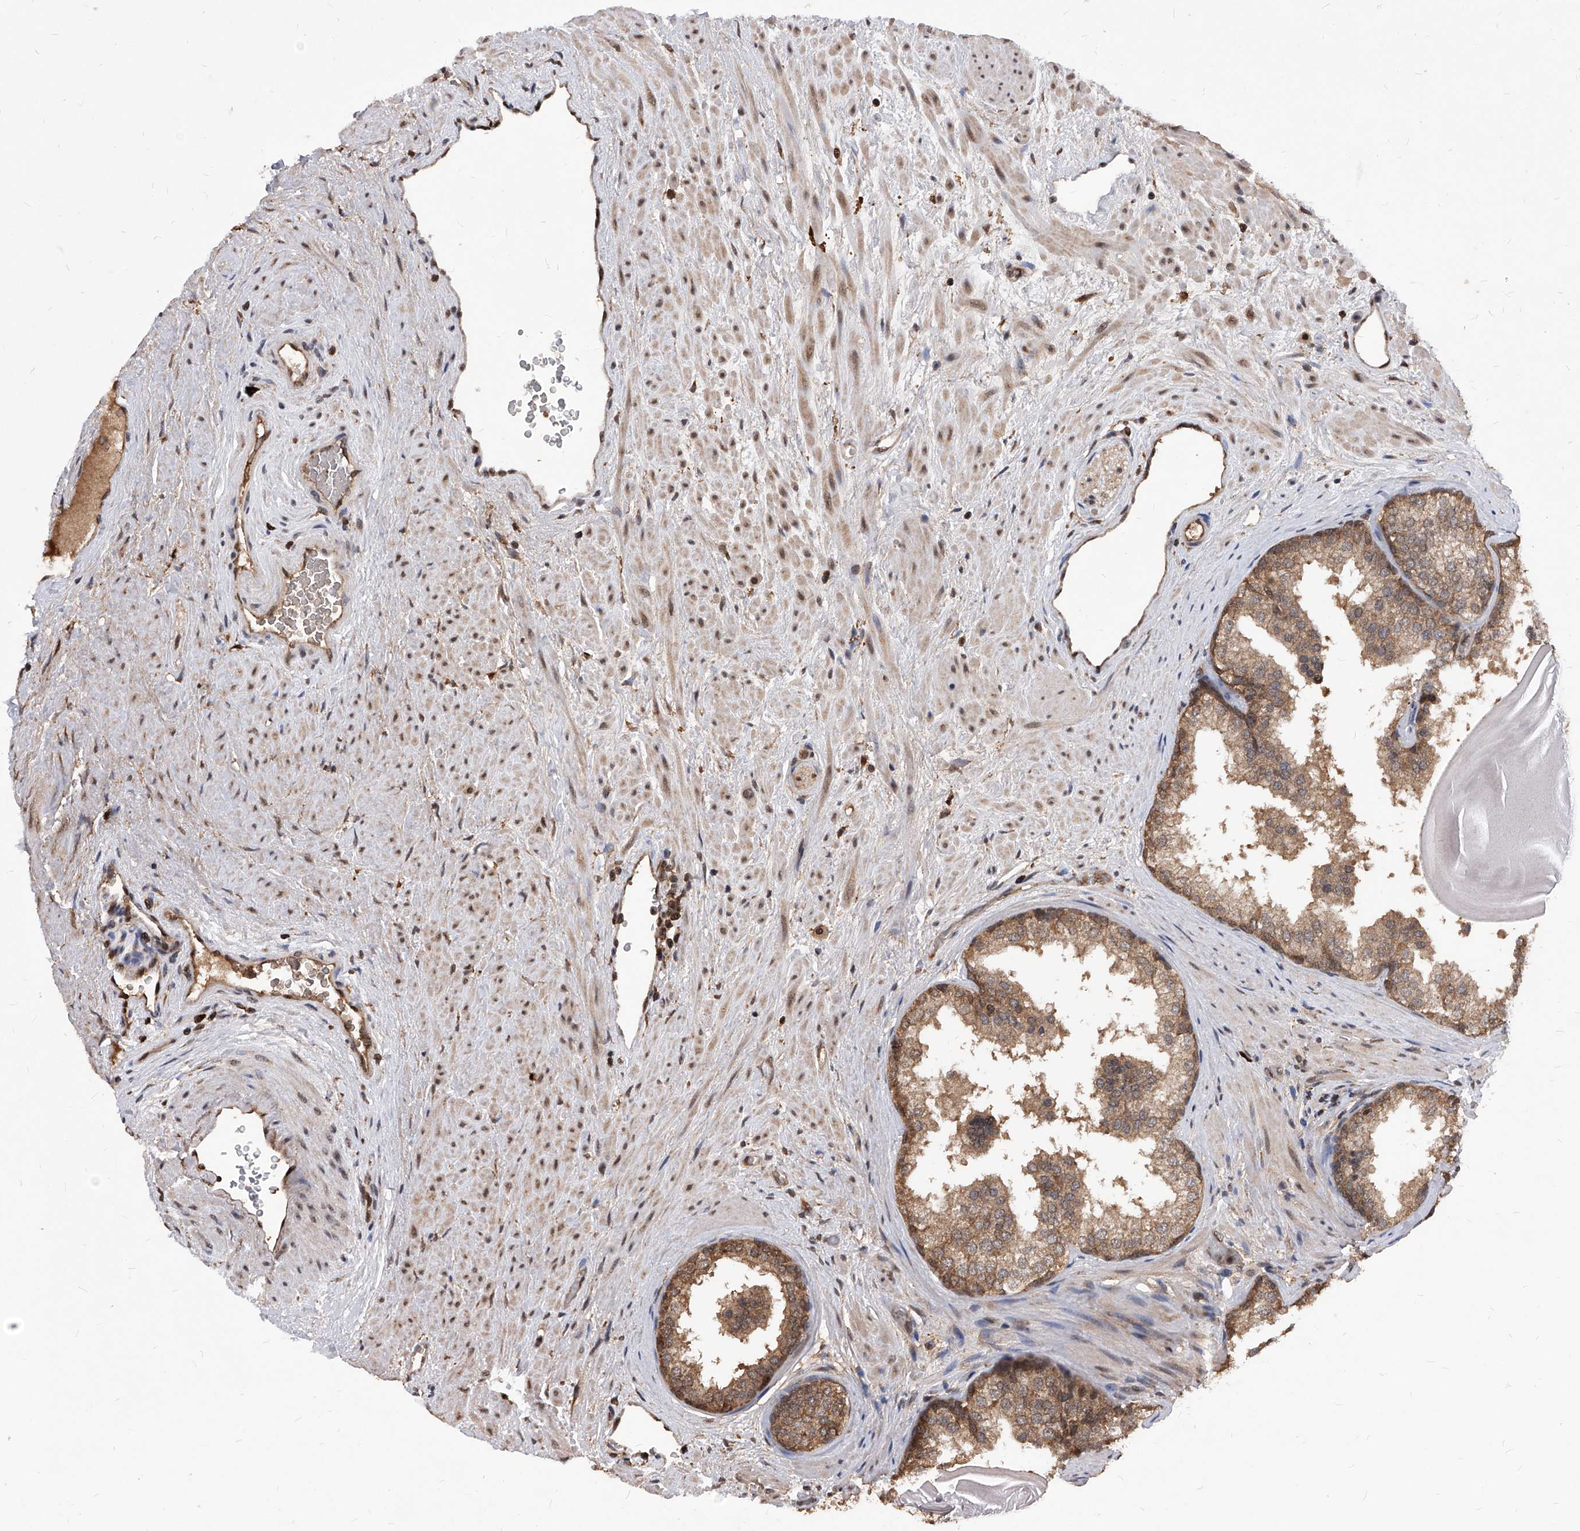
{"staining": {"intensity": "moderate", "quantity": ">75%", "location": "cytoplasmic/membranous"}, "tissue": "prostate", "cell_type": "Glandular cells", "image_type": "normal", "snomed": [{"axis": "morphology", "description": "Normal tissue, NOS"}, {"axis": "topography", "description": "Prostate"}], "caption": "Immunohistochemical staining of benign prostate exhibits >75% levels of moderate cytoplasmic/membranous protein positivity in about >75% of glandular cells.", "gene": "ID1", "patient": {"sex": "male", "age": 48}}